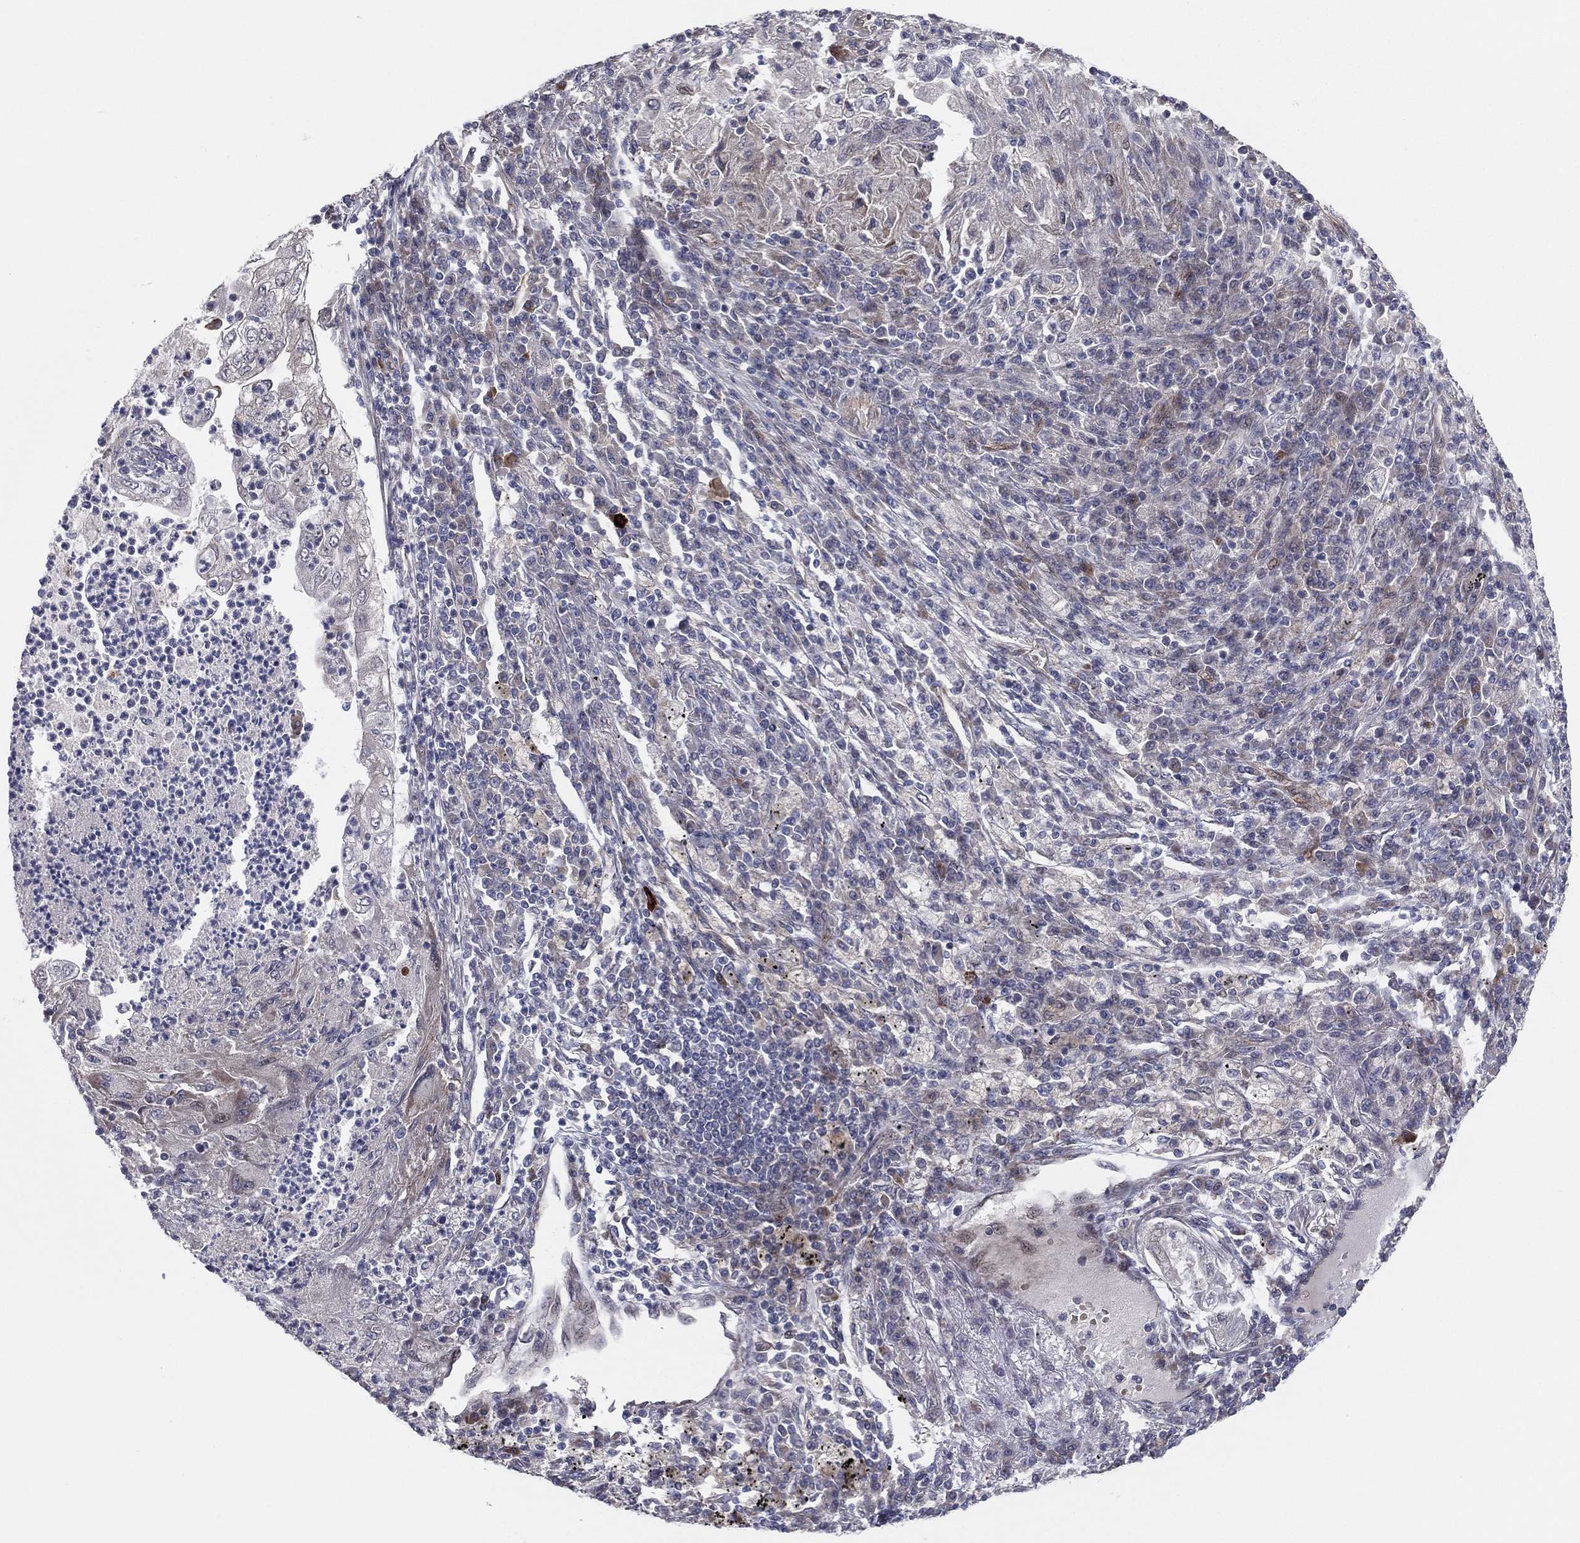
{"staining": {"intensity": "moderate", "quantity": "<25%", "location": "cytoplasmic/membranous"}, "tissue": "lung cancer", "cell_type": "Tumor cells", "image_type": "cancer", "snomed": [{"axis": "morphology", "description": "Adenocarcinoma, NOS"}, {"axis": "topography", "description": "Lung"}], "caption": "A micrograph showing moderate cytoplasmic/membranous staining in about <25% of tumor cells in lung adenocarcinoma, as visualized by brown immunohistochemical staining.", "gene": "UTP14A", "patient": {"sex": "female", "age": 73}}